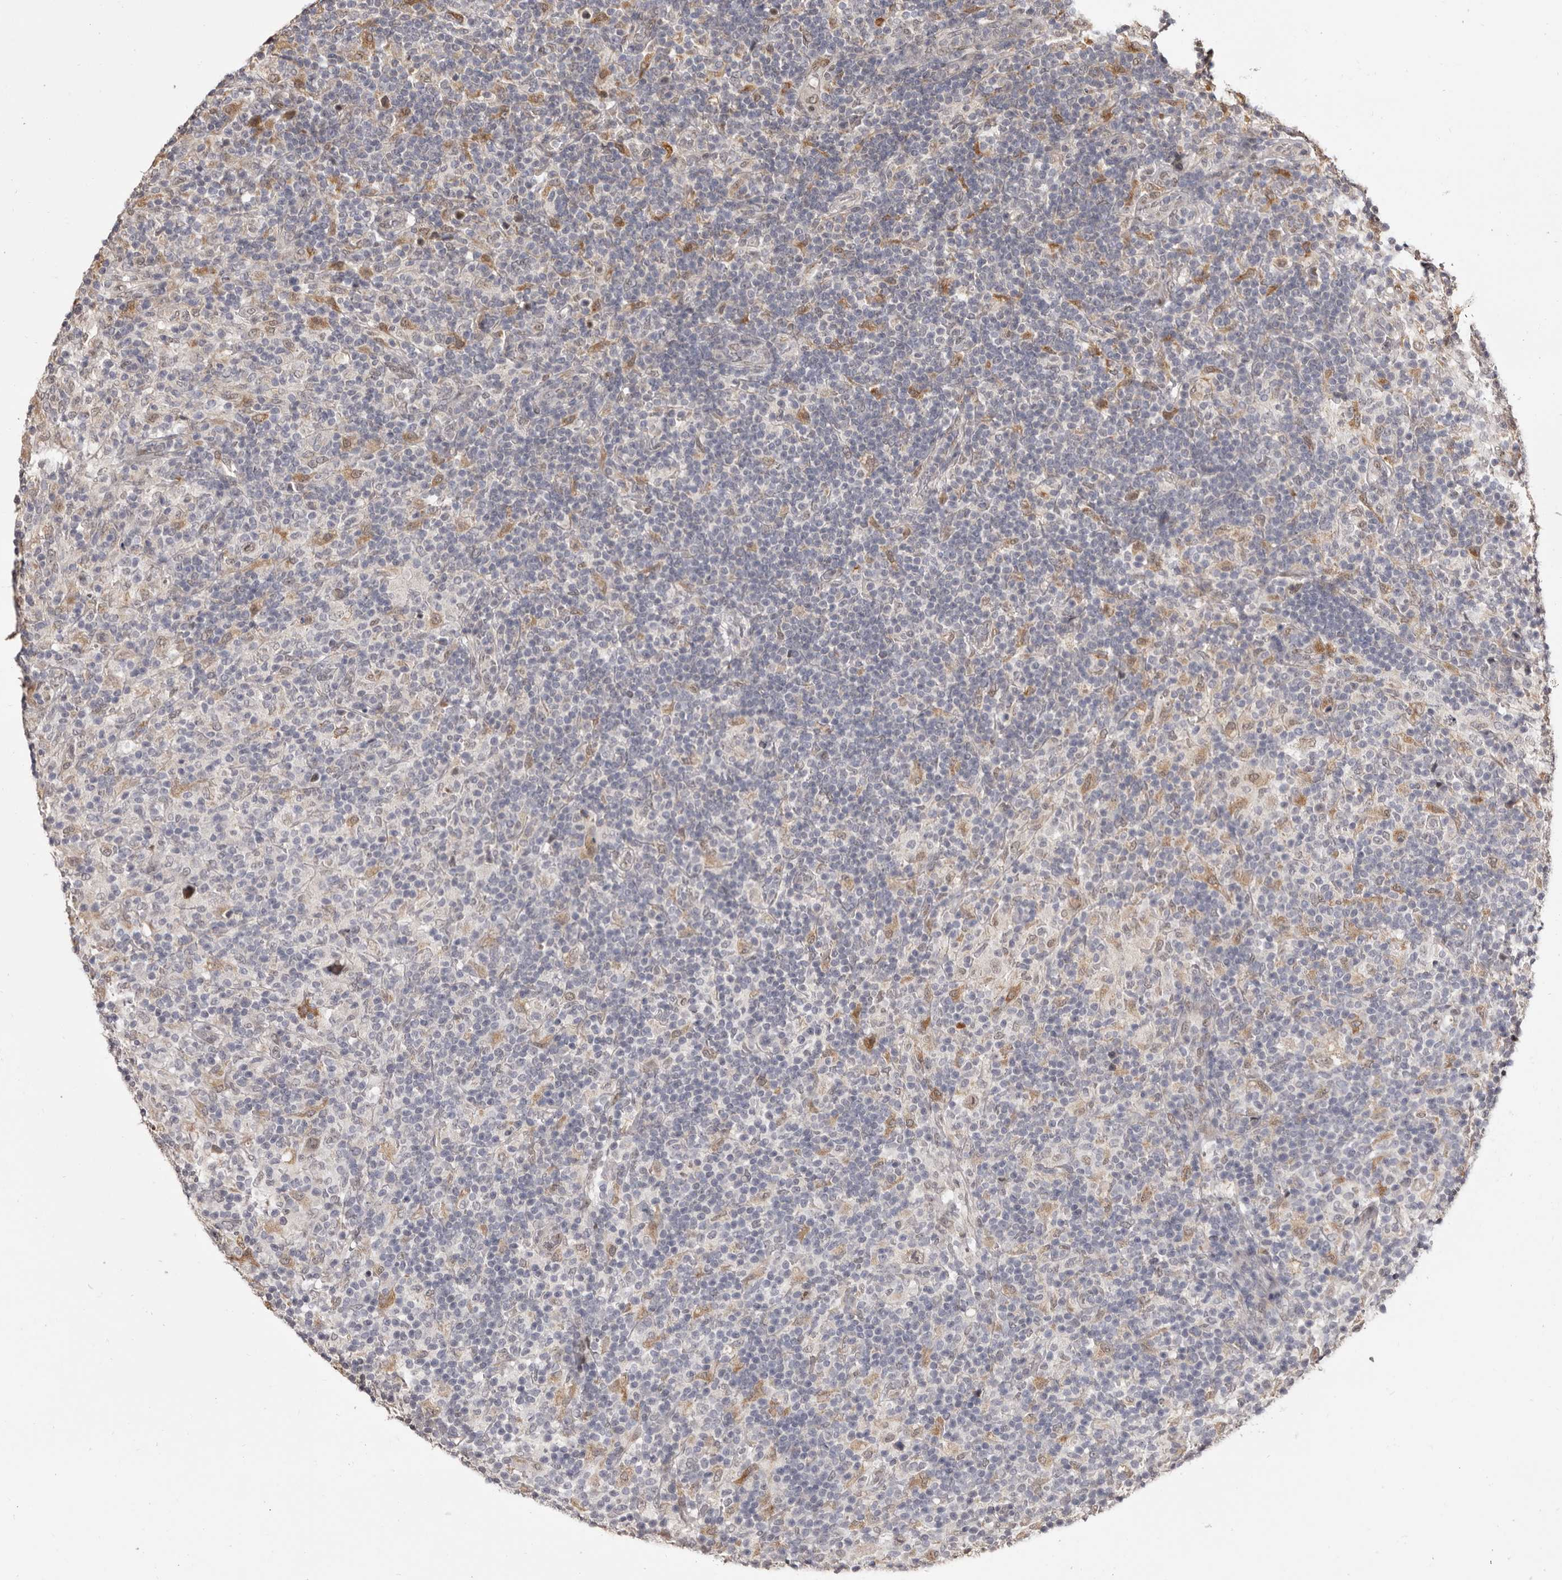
{"staining": {"intensity": "weak", "quantity": "25%-75%", "location": "cytoplasmic/membranous,nuclear"}, "tissue": "lymphoma", "cell_type": "Tumor cells", "image_type": "cancer", "snomed": [{"axis": "morphology", "description": "Hodgkin's disease, NOS"}, {"axis": "topography", "description": "Lymph node"}], "caption": "A micrograph of human Hodgkin's disease stained for a protein shows weak cytoplasmic/membranous and nuclear brown staining in tumor cells.", "gene": "ZNF326", "patient": {"sex": "male", "age": 70}}